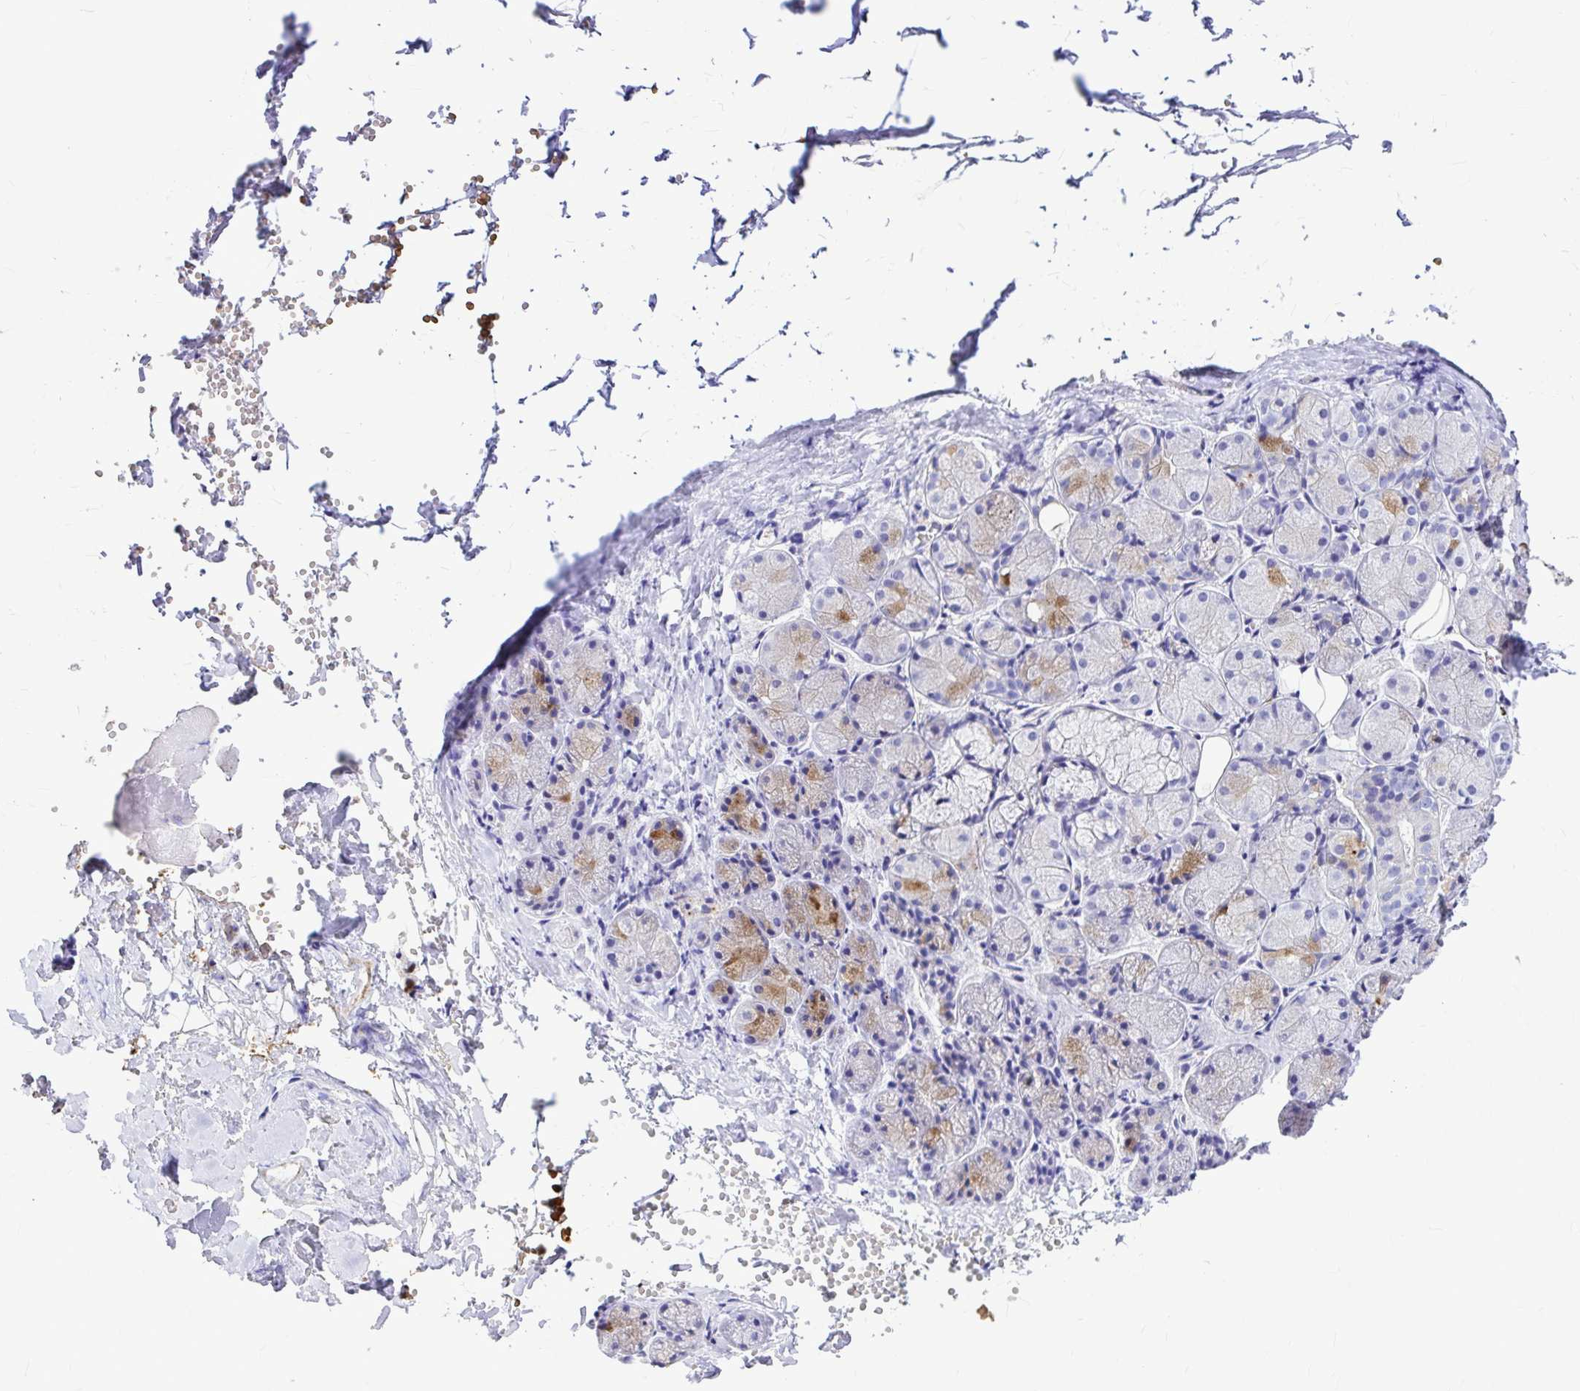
{"staining": {"intensity": "moderate", "quantity": "<25%", "location": "cytoplasmic/membranous"}, "tissue": "salivary gland", "cell_type": "Glandular cells", "image_type": "normal", "snomed": [{"axis": "morphology", "description": "Normal tissue, NOS"}, {"axis": "topography", "description": "Salivary gland"}], "caption": "High-magnification brightfield microscopy of unremarkable salivary gland stained with DAB (3,3'-diaminobenzidine) (brown) and counterstained with hematoxylin (blue). glandular cells exhibit moderate cytoplasmic/membranous expression is identified in about<25% of cells.", "gene": "CLEC1B", "patient": {"sex": "female", "age": 24}}